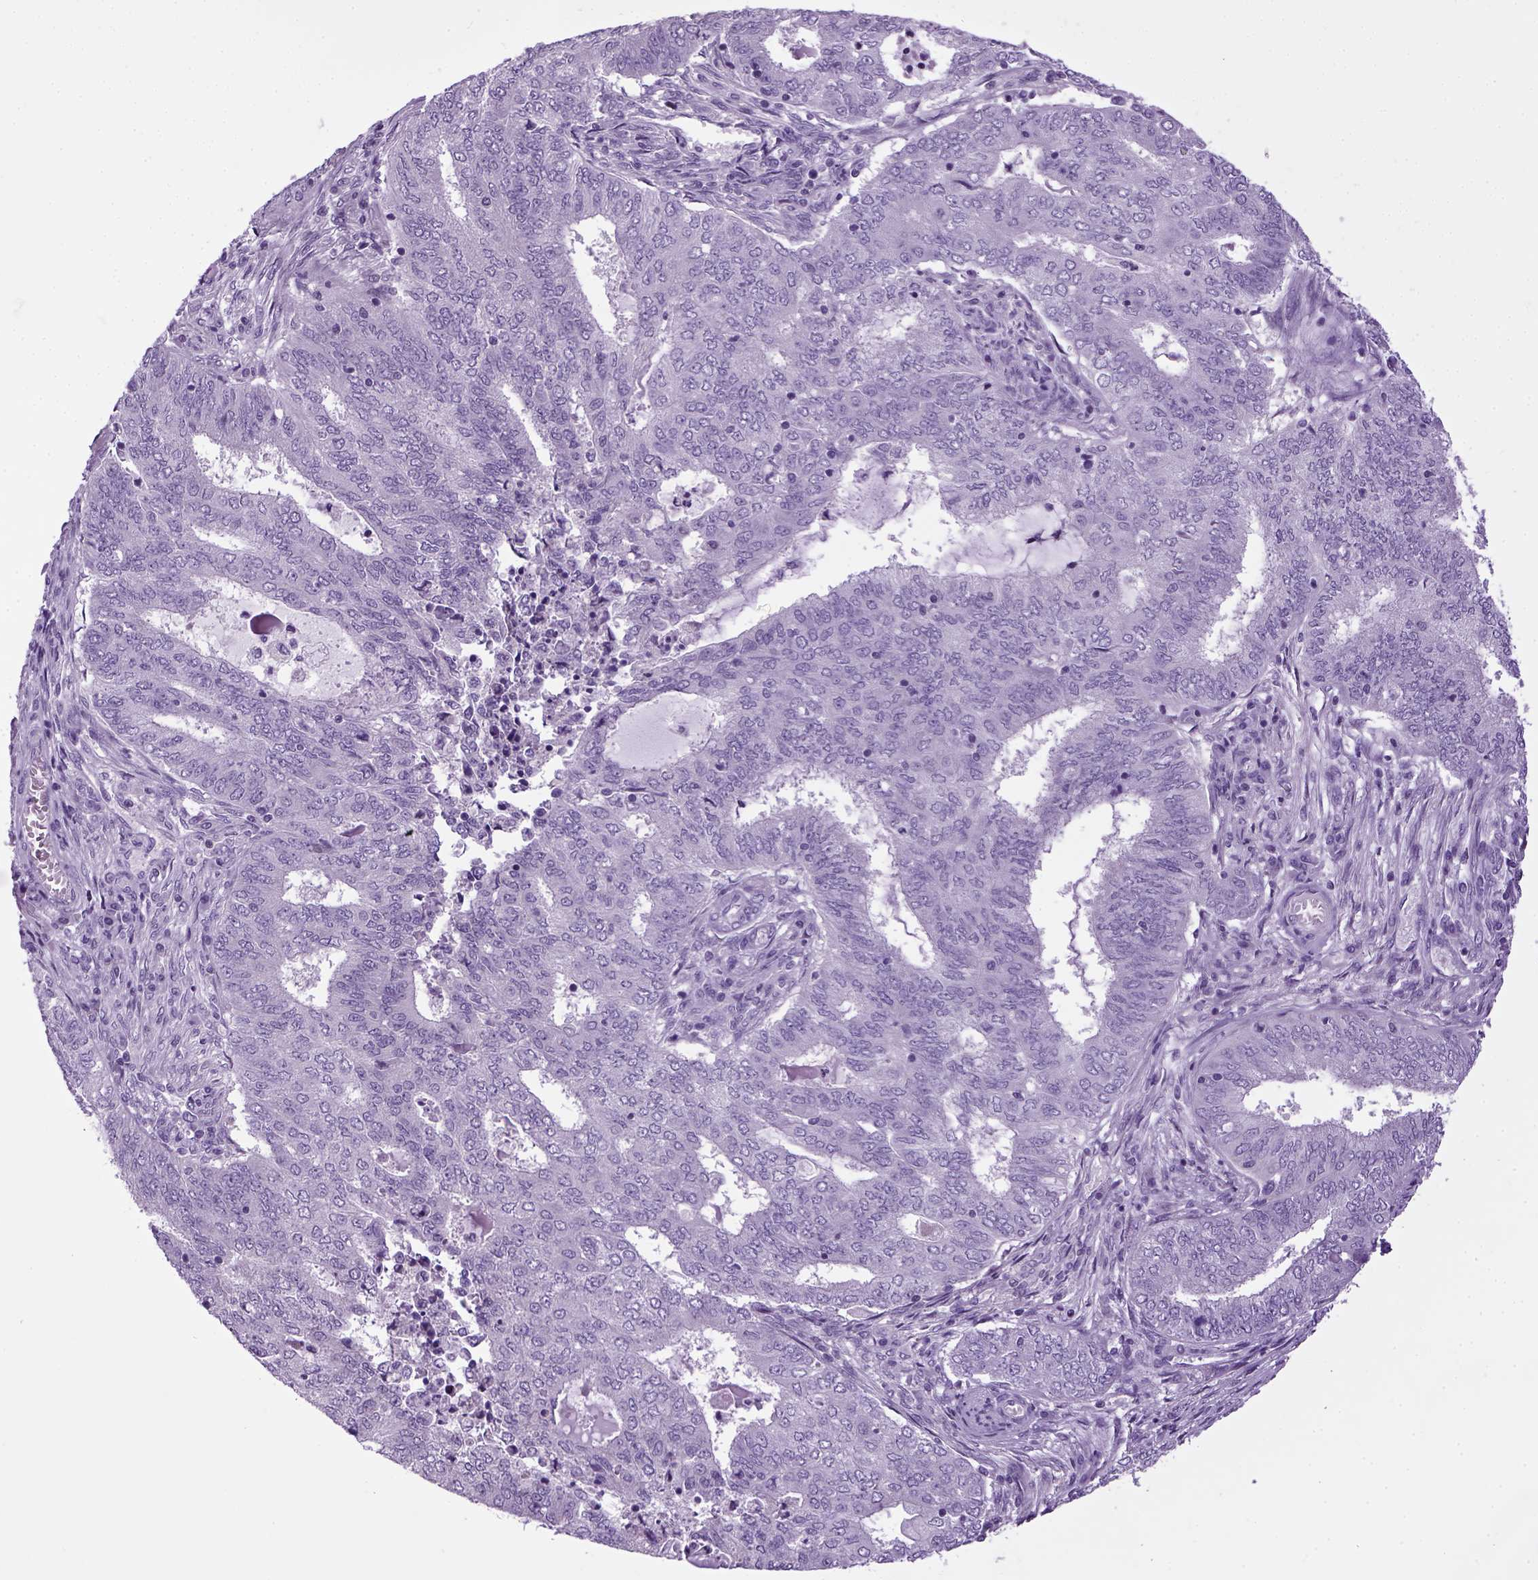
{"staining": {"intensity": "negative", "quantity": "none", "location": "none"}, "tissue": "endometrial cancer", "cell_type": "Tumor cells", "image_type": "cancer", "snomed": [{"axis": "morphology", "description": "Adenocarcinoma, NOS"}, {"axis": "topography", "description": "Endometrium"}], "caption": "Immunohistochemical staining of human endometrial cancer (adenocarcinoma) shows no significant expression in tumor cells.", "gene": "HMCN2", "patient": {"sex": "female", "age": 62}}